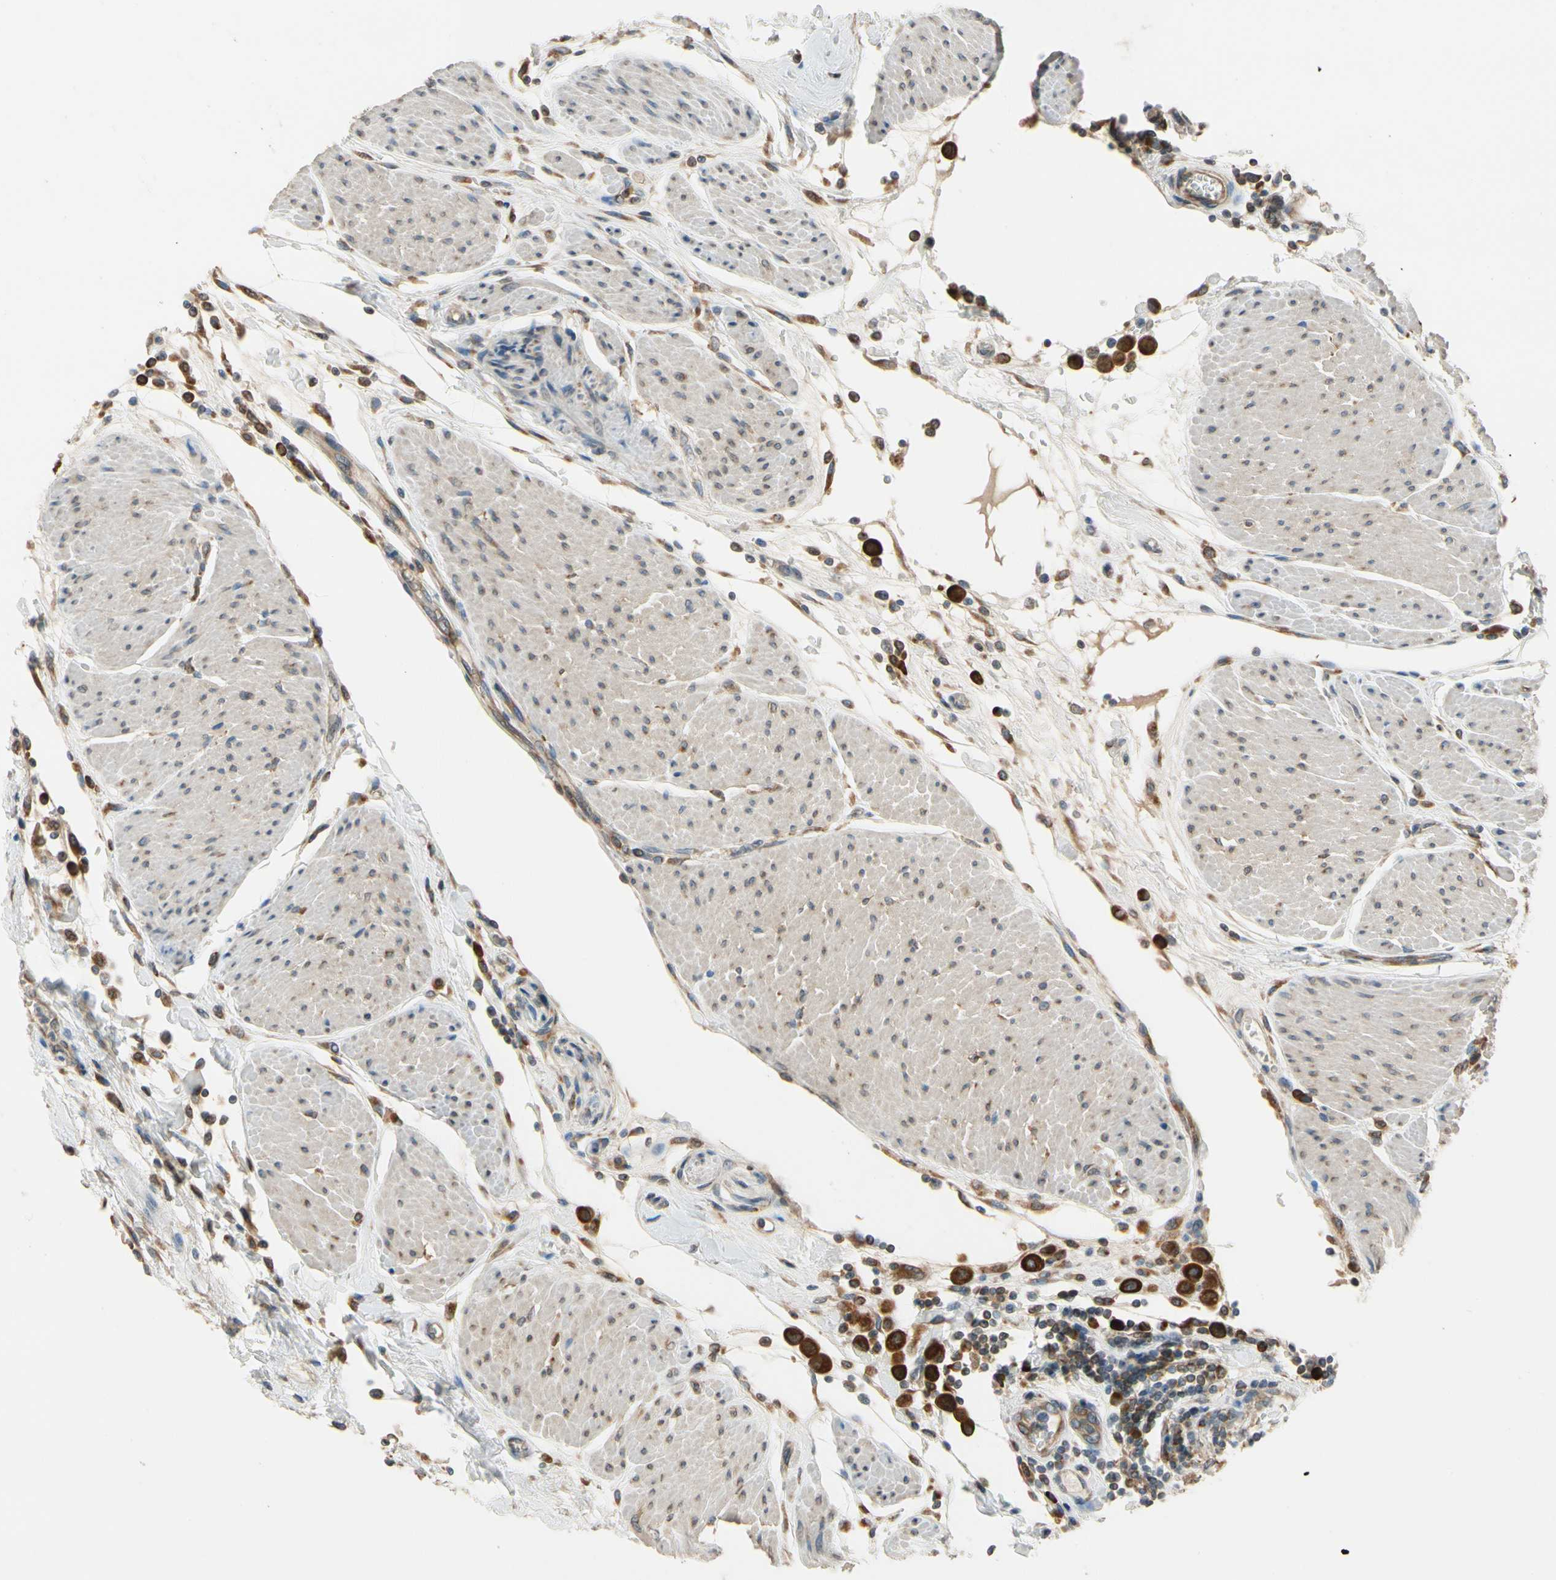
{"staining": {"intensity": "strong", "quantity": ">75%", "location": "cytoplasmic/membranous"}, "tissue": "urothelial cancer", "cell_type": "Tumor cells", "image_type": "cancer", "snomed": [{"axis": "morphology", "description": "Urothelial carcinoma, High grade"}, {"axis": "topography", "description": "Urinary bladder"}], "caption": "The image displays immunohistochemical staining of urothelial cancer. There is strong cytoplasmic/membranous staining is present in approximately >75% of tumor cells.", "gene": "RPN2", "patient": {"sex": "male", "age": 50}}